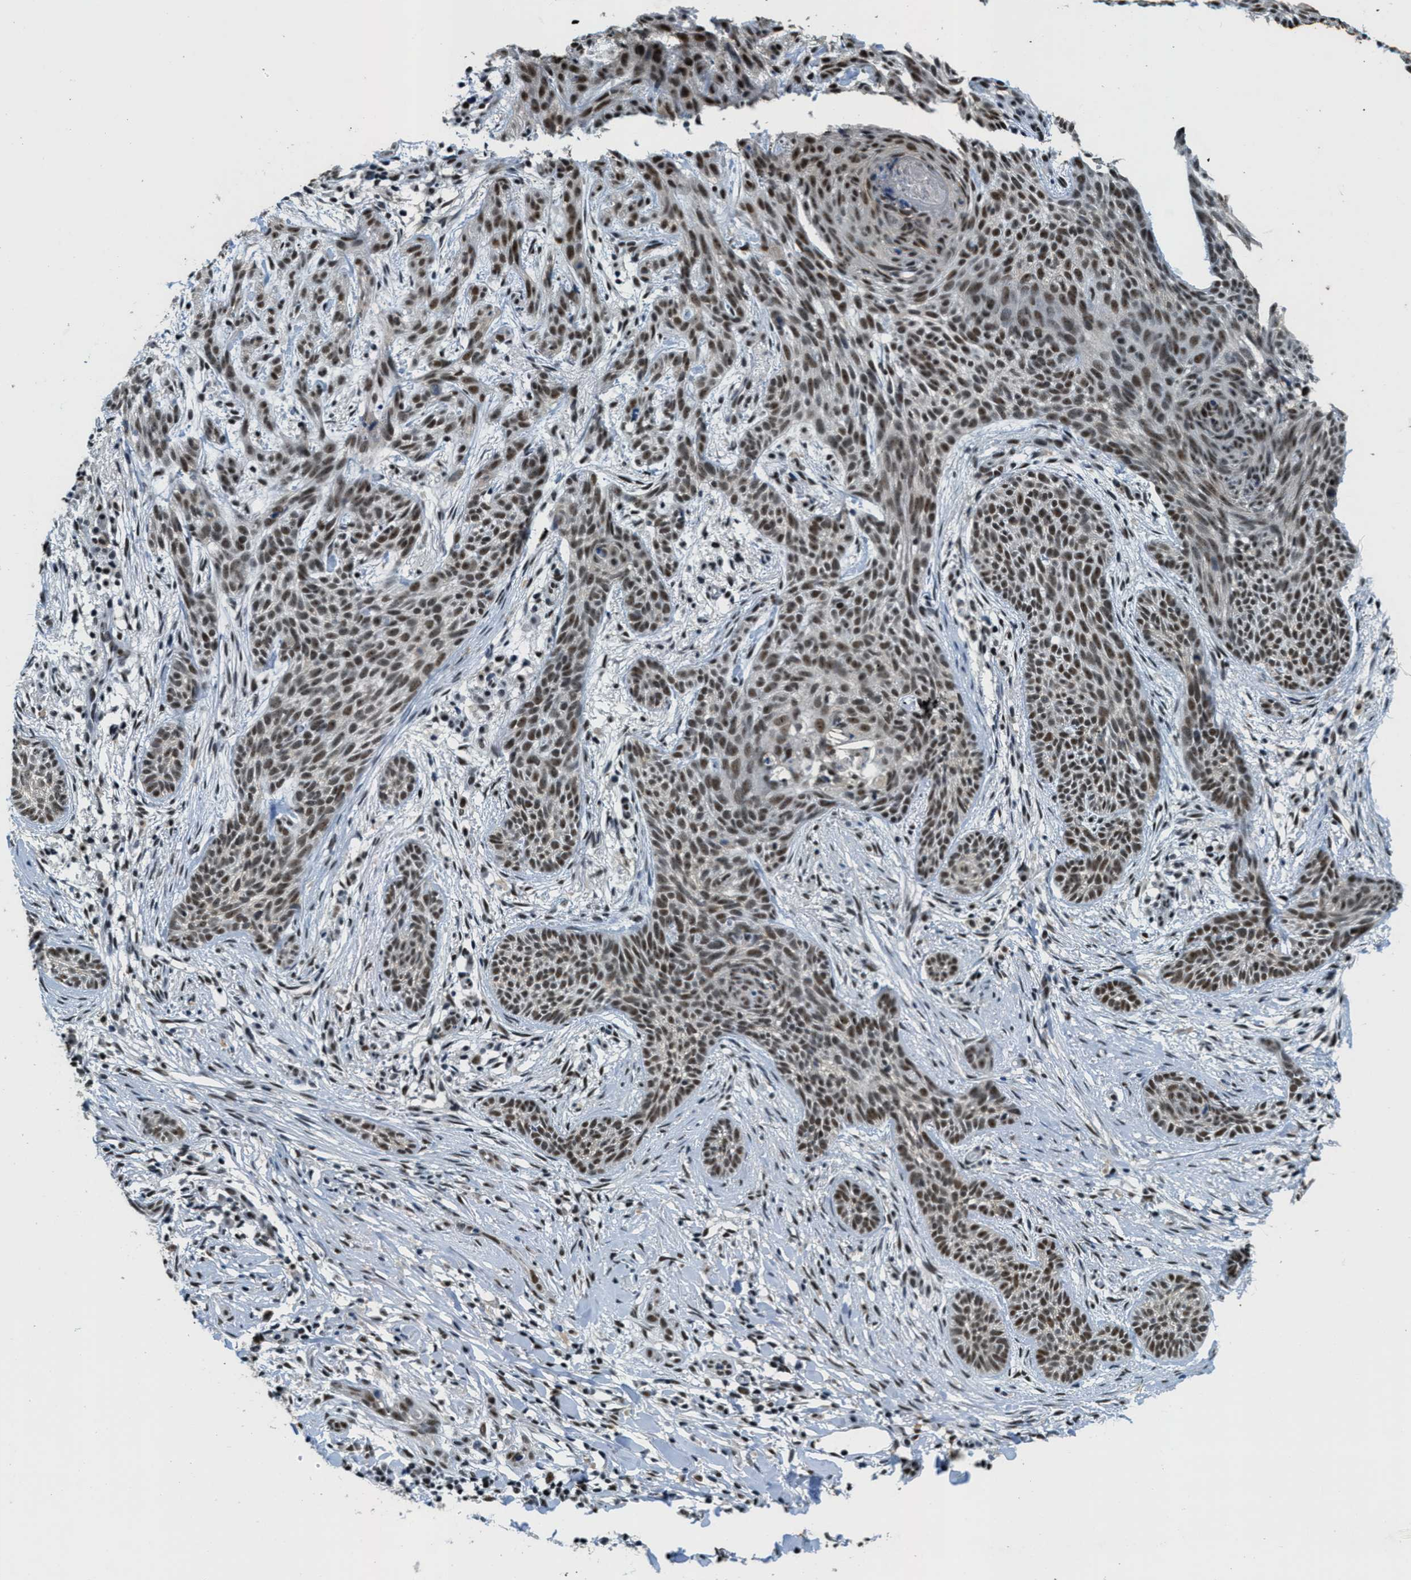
{"staining": {"intensity": "moderate", "quantity": ">75%", "location": "nuclear"}, "tissue": "skin cancer", "cell_type": "Tumor cells", "image_type": "cancer", "snomed": [{"axis": "morphology", "description": "Basal cell carcinoma"}, {"axis": "topography", "description": "Skin"}], "caption": "Immunohistochemistry (DAB) staining of skin cancer shows moderate nuclear protein positivity in approximately >75% of tumor cells.", "gene": "SSB", "patient": {"sex": "female", "age": 59}}